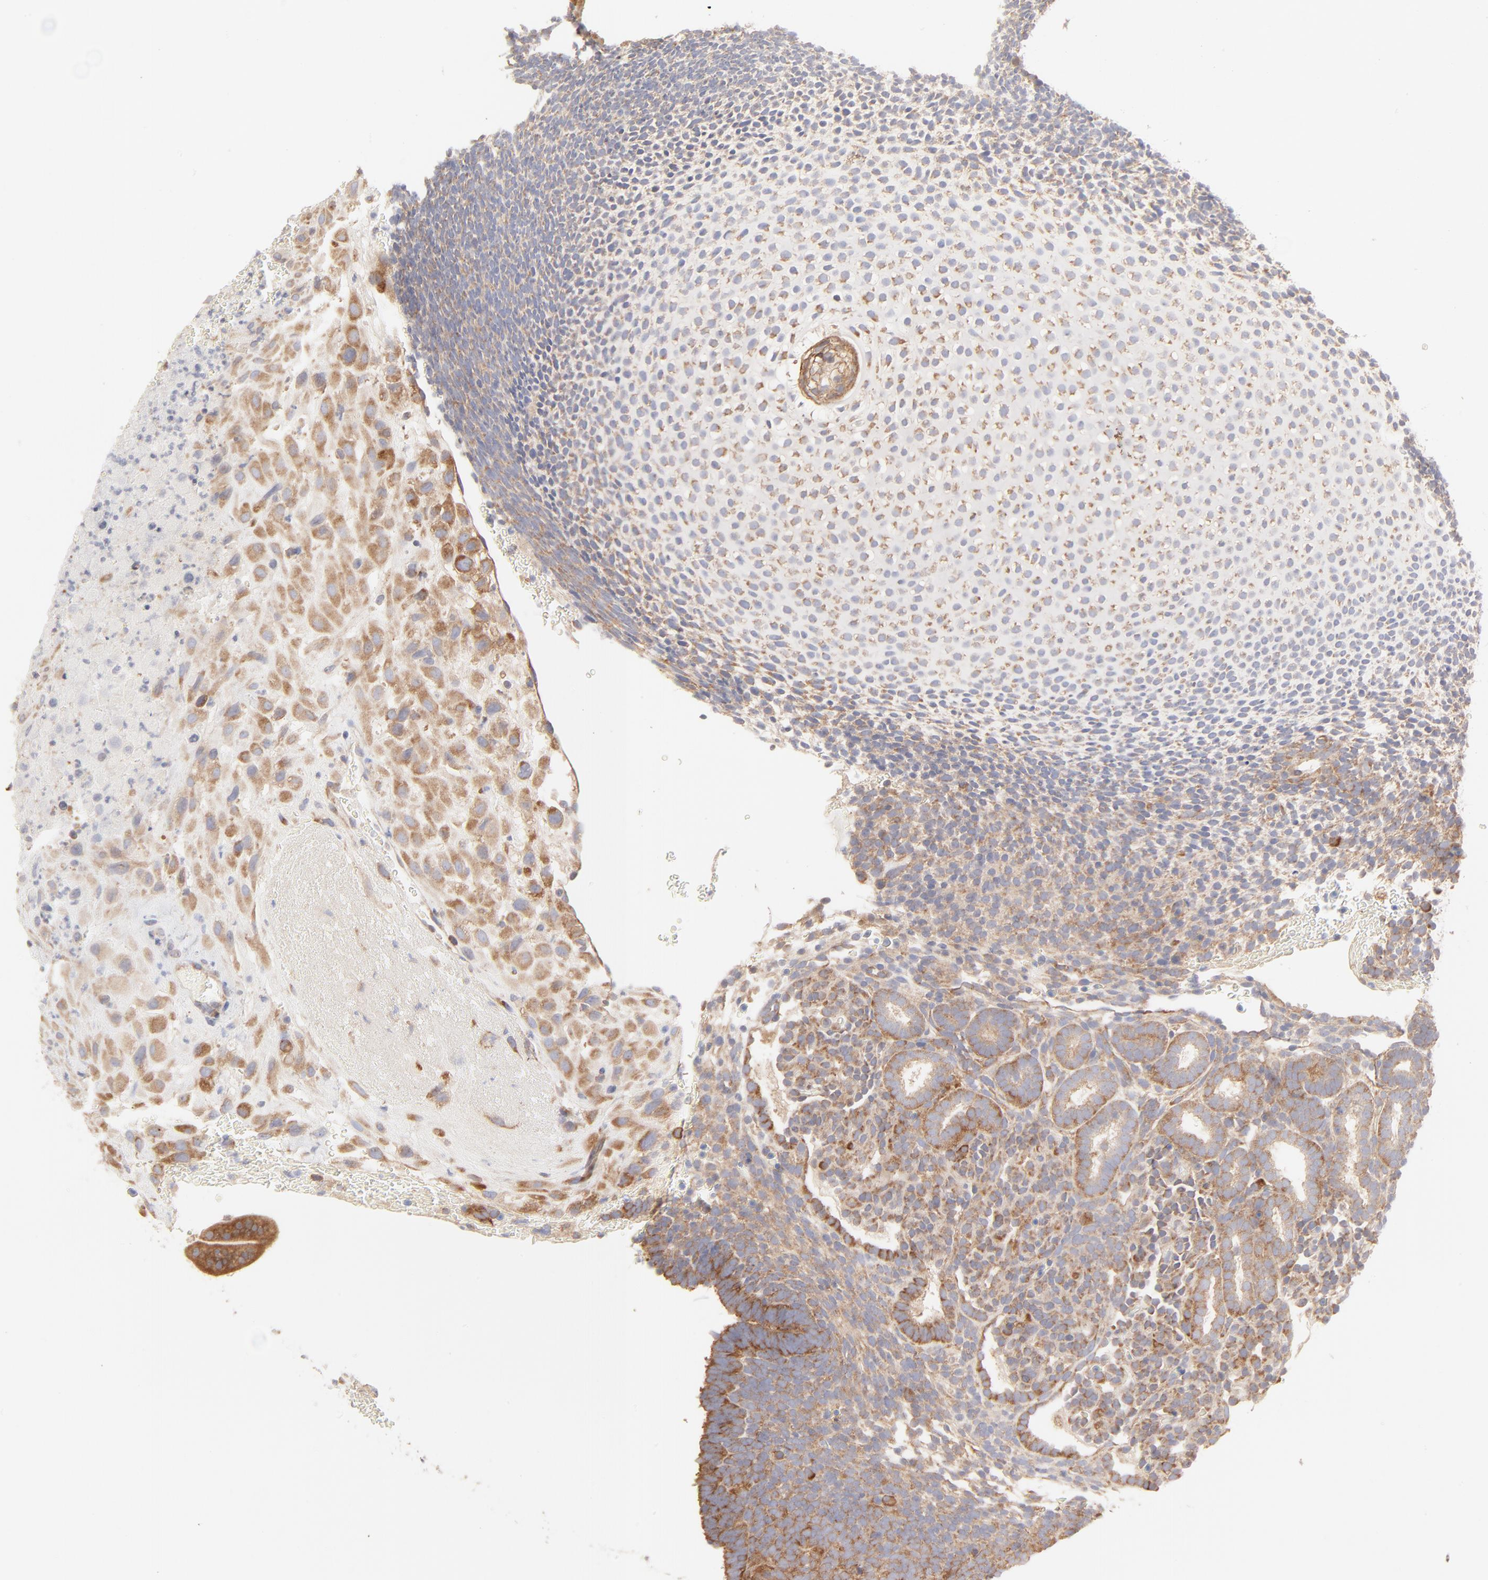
{"staining": {"intensity": "moderate", "quantity": ">75%", "location": "cytoplasmic/membranous"}, "tissue": "placenta", "cell_type": "Decidual cells", "image_type": "normal", "snomed": [{"axis": "morphology", "description": "Normal tissue, NOS"}, {"axis": "topography", "description": "Placenta"}], "caption": "A brown stain shows moderate cytoplasmic/membranous staining of a protein in decidual cells of unremarkable placenta. Using DAB (brown) and hematoxylin (blue) stains, captured at high magnification using brightfield microscopy.", "gene": "RPS21", "patient": {"sex": "female", "age": 19}}